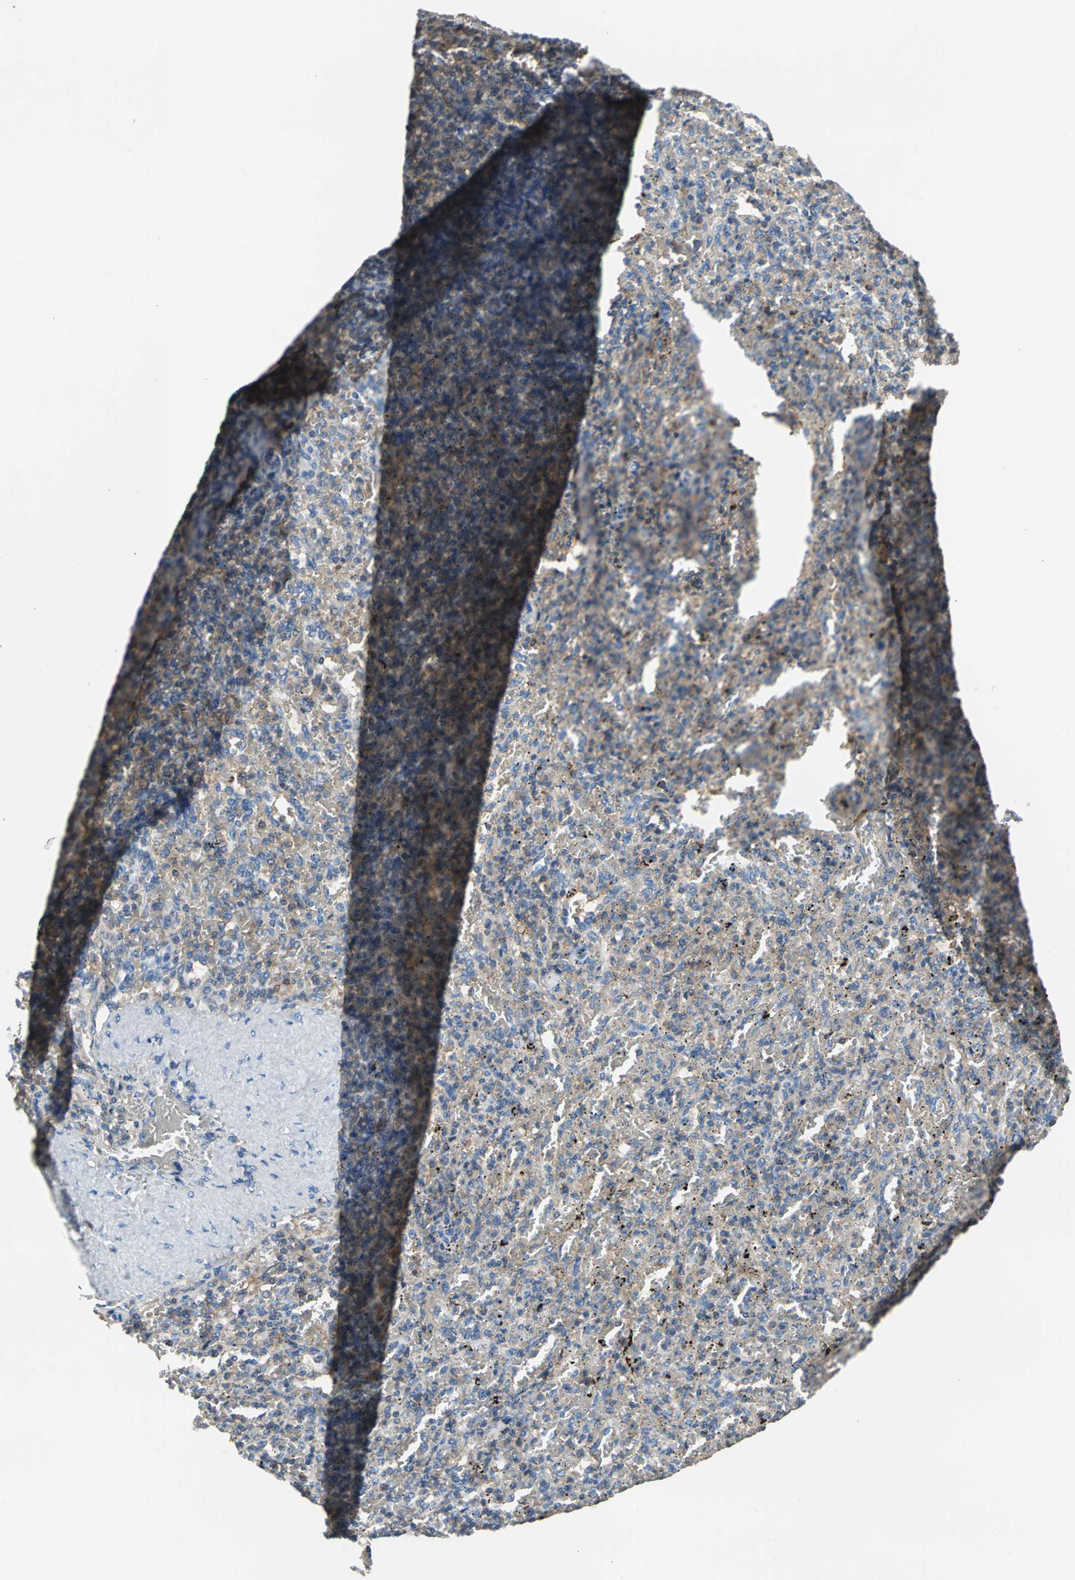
{"staining": {"intensity": "weak", "quantity": "<25%", "location": "cytoplasmic/membranous"}, "tissue": "spleen", "cell_type": "Cells in red pulp", "image_type": "normal", "snomed": [{"axis": "morphology", "description": "Normal tissue, NOS"}, {"axis": "topography", "description": "Spleen"}], "caption": "DAB immunohistochemical staining of normal human spleen displays no significant staining in cells in red pulp. (Immunohistochemistry (ihc), brightfield microscopy, high magnification).", "gene": "PRKCA", "patient": {"sex": "female", "age": 43}}